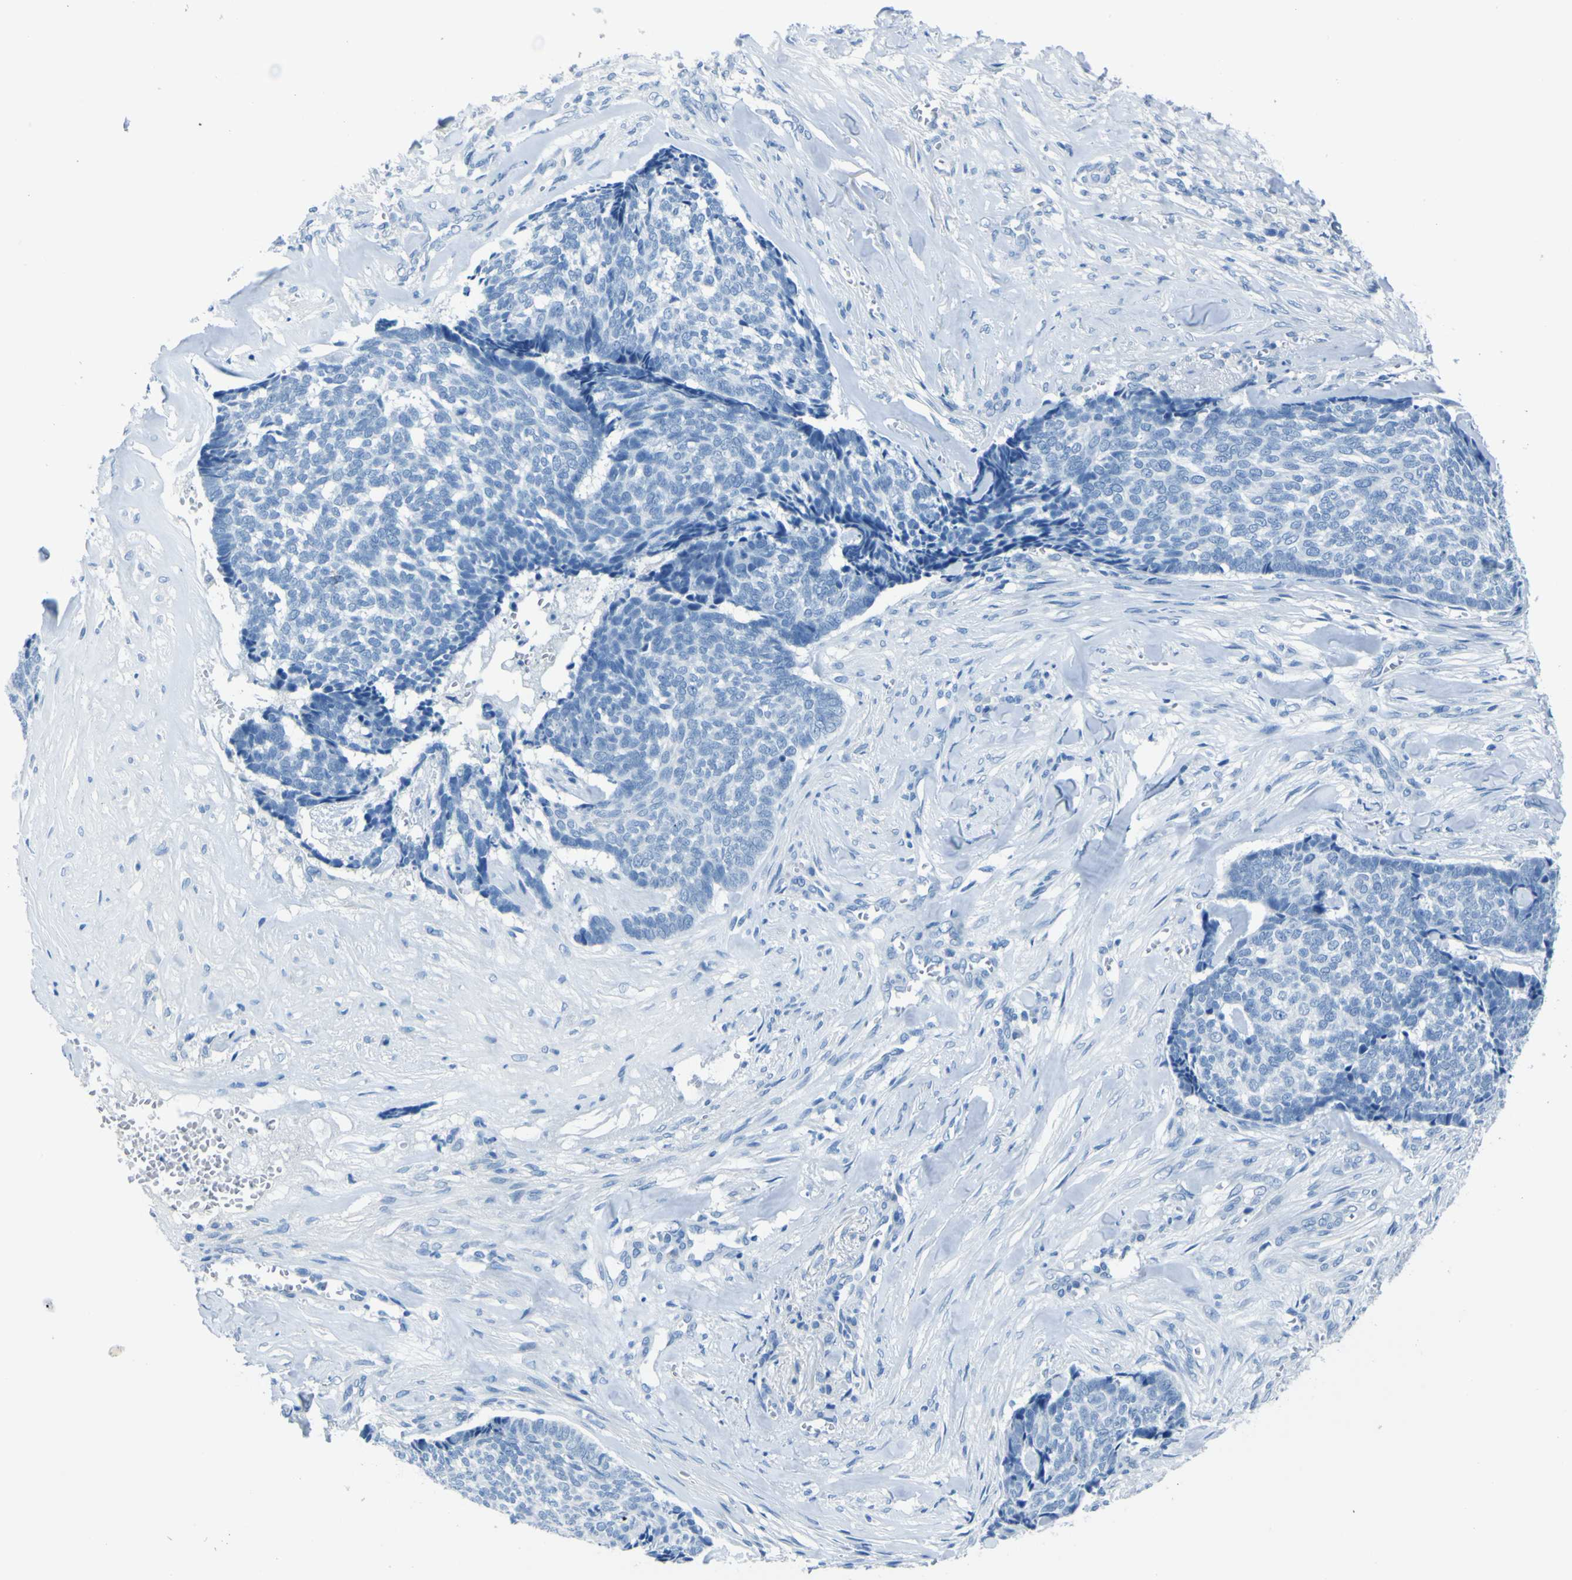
{"staining": {"intensity": "negative", "quantity": "none", "location": "none"}, "tissue": "skin cancer", "cell_type": "Tumor cells", "image_type": "cancer", "snomed": [{"axis": "morphology", "description": "Basal cell carcinoma"}, {"axis": "topography", "description": "Skin"}], "caption": "High power microscopy histopathology image of an IHC histopathology image of skin basal cell carcinoma, revealing no significant expression in tumor cells.", "gene": "PHKG1", "patient": {"sex": "male", "age": 84}}